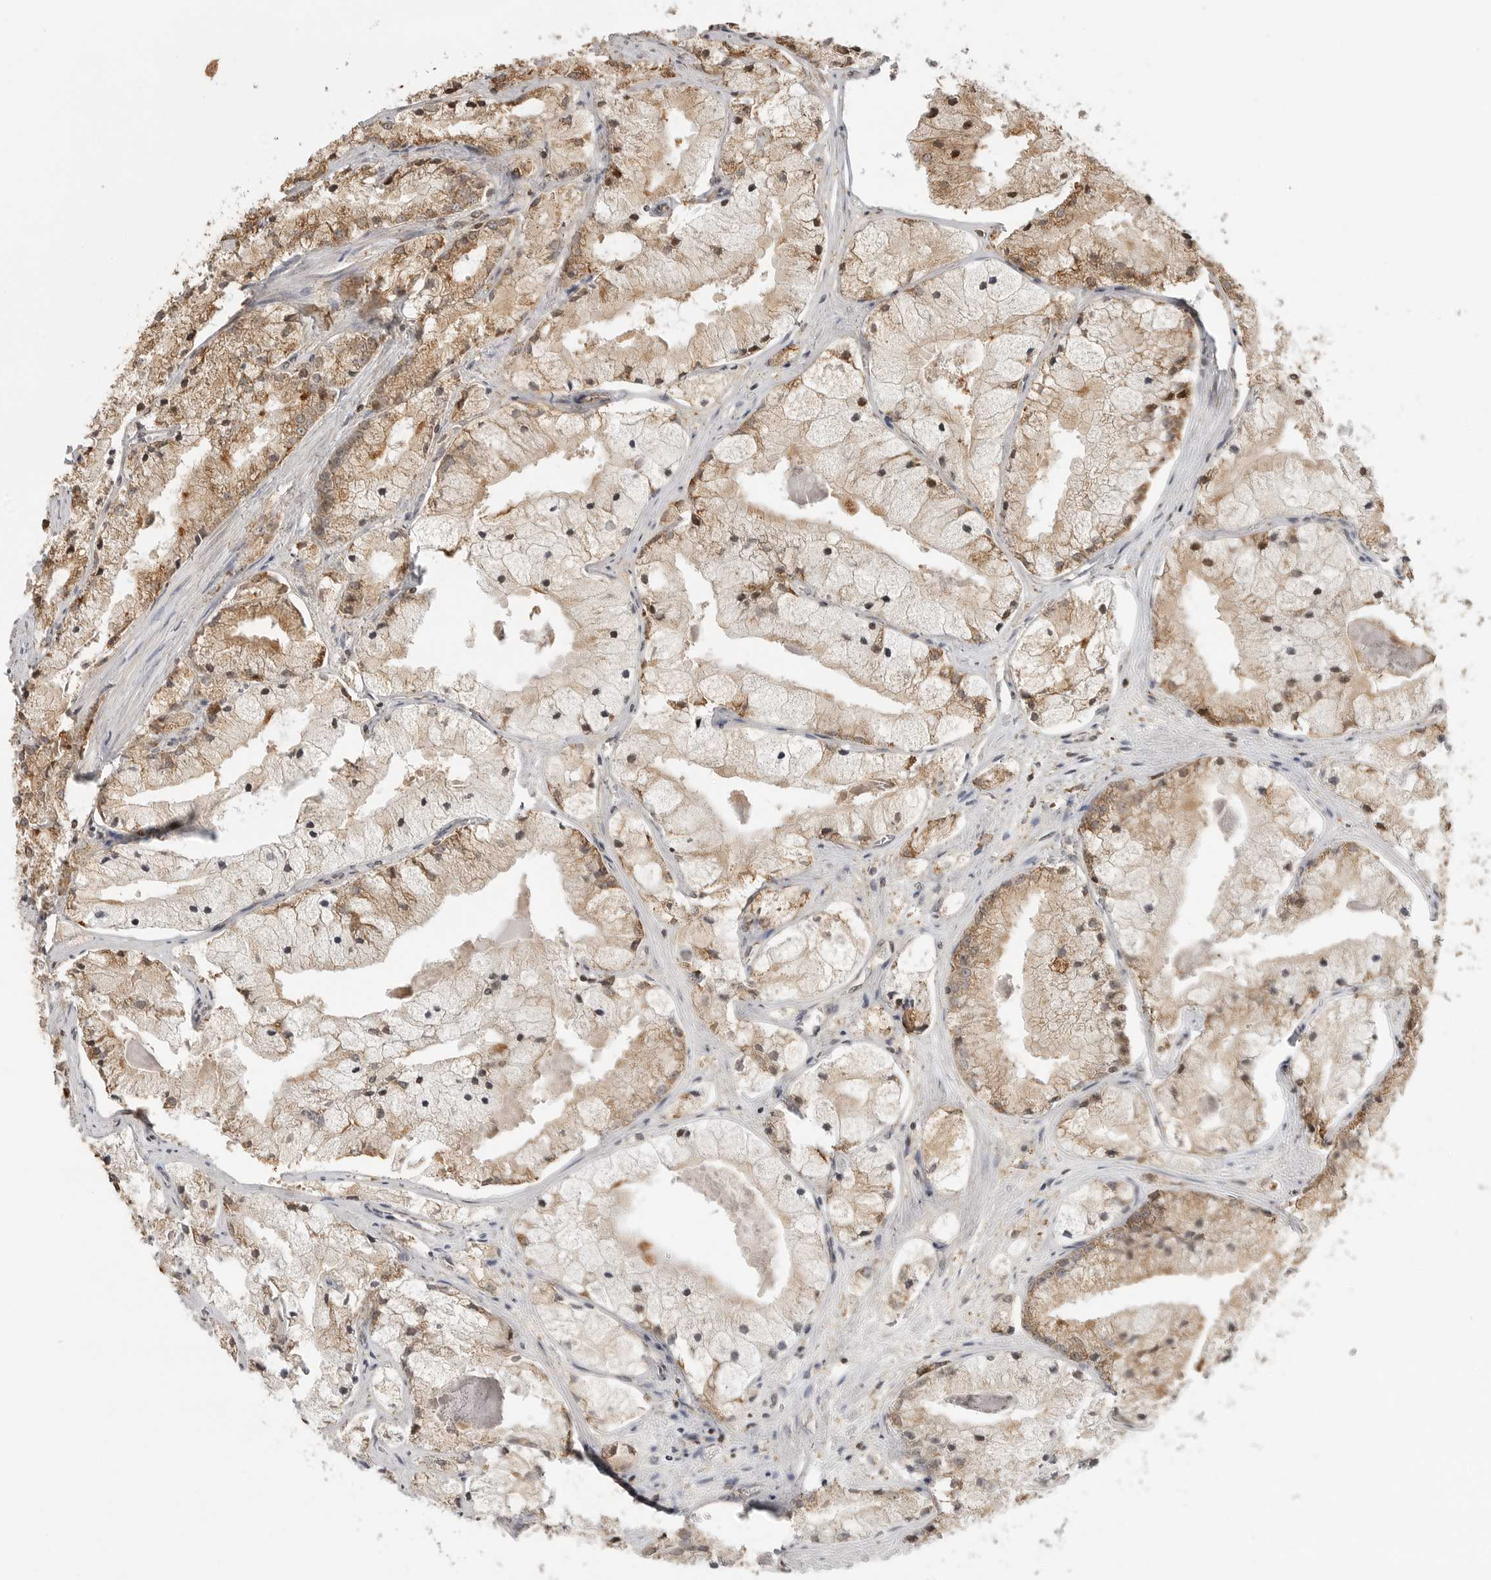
{"staining": {"intensity": "moderate", "quantity": ">75%", "location": "cytoplasmic/membranous,nuclear"}, "tissue": "prostate cancer", "cell_type": "Tumor cells", "image_type": "cancer", "snomed": [{"axis": "morphology", "description": "Adenocarcinoma, High grade"}, {"axis": "topography", "description": "Prostate"}], "caption": "Immunohistochemical staining of prostate adenocarcinoma (high-grade) reveals medium levels of moderate cytoplasmic/membranous and nuclear protein expression in about >75% of tumor cells.", "gene": "BMP2K", "patient": {"sex": "male", "age": 50}}